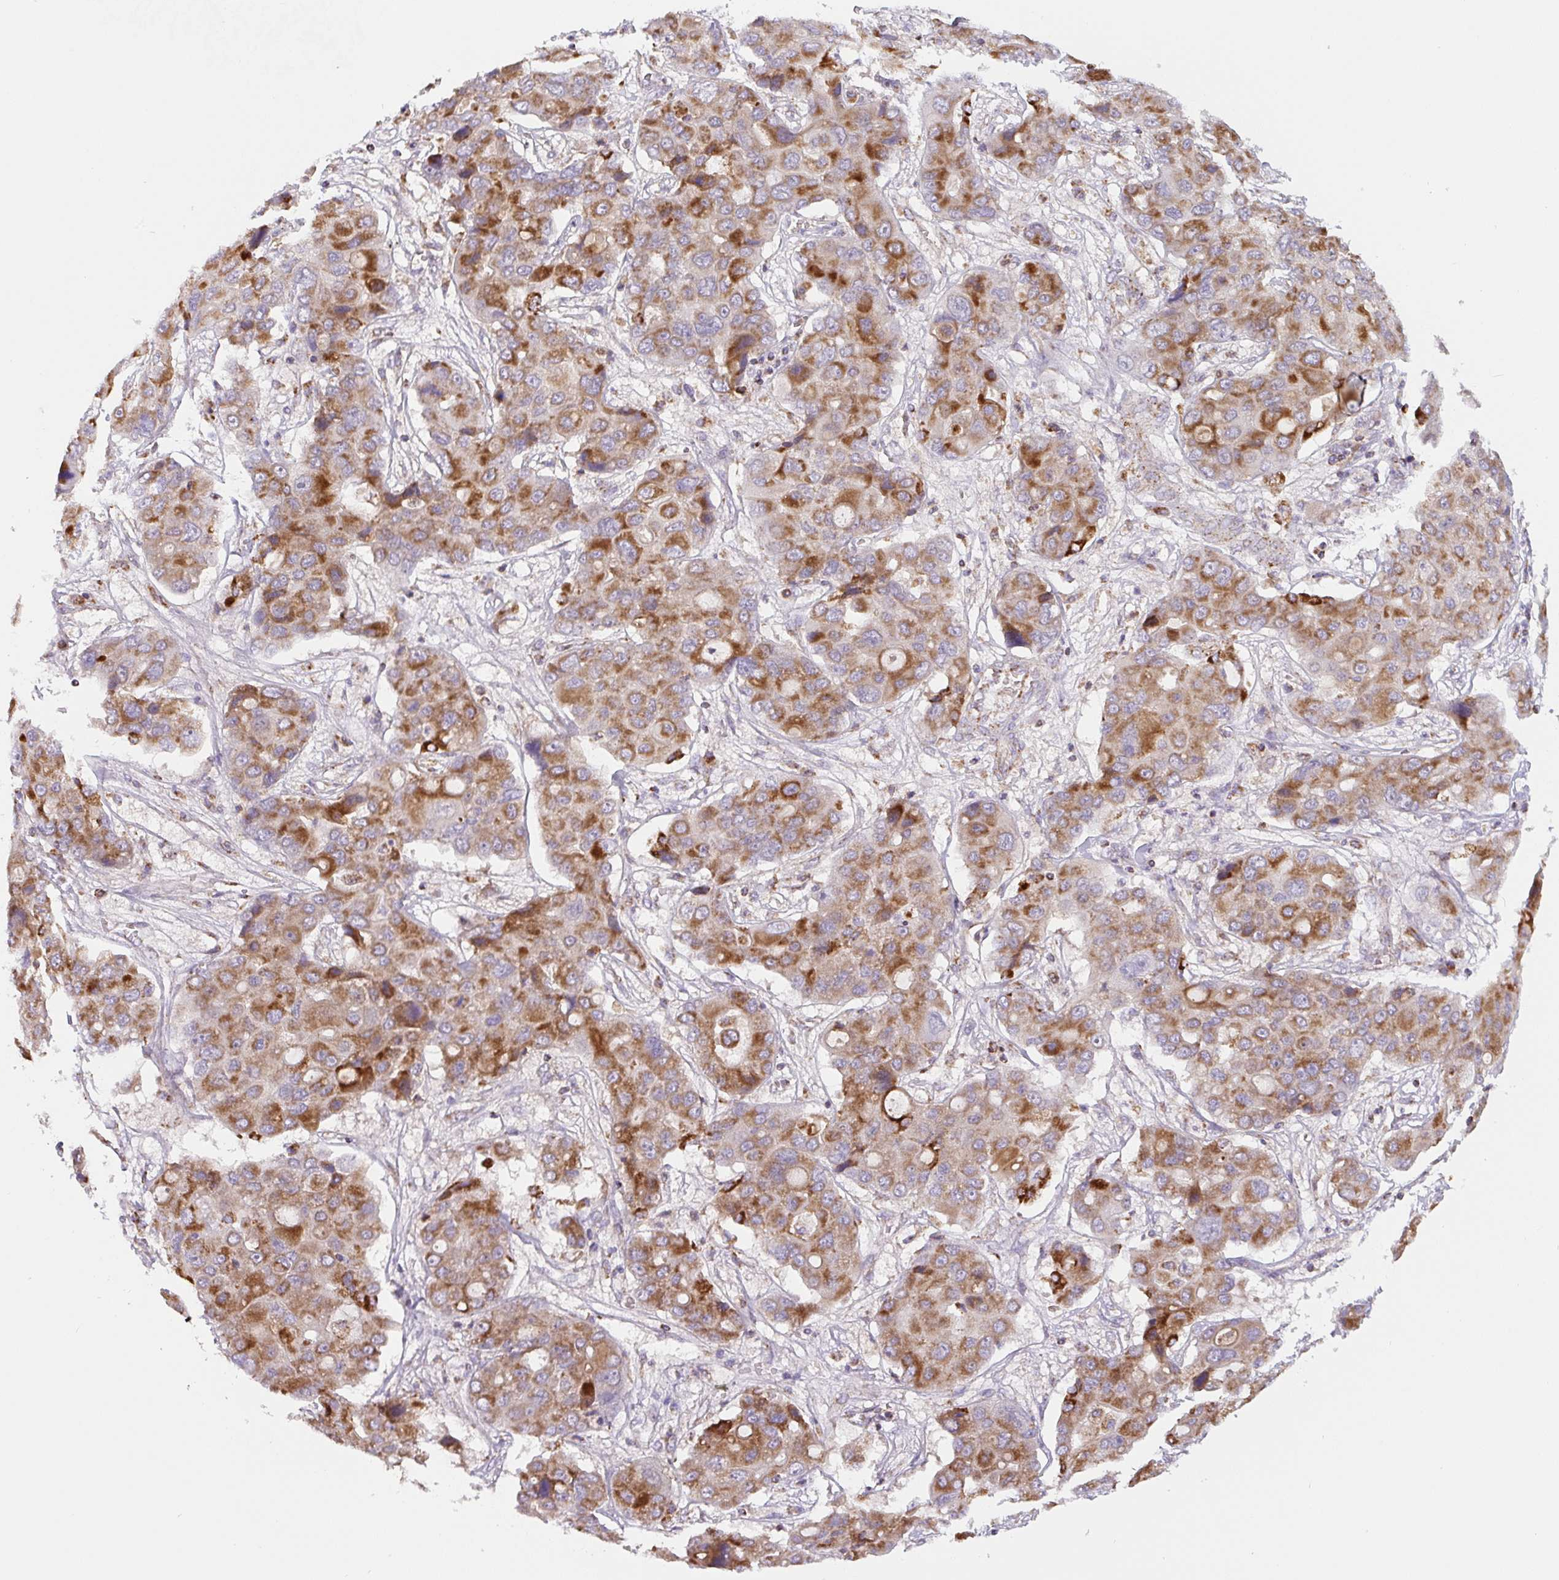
{"staining": {"intensity": "strong", "quantity": ">75%", "location": "cytoplasmic/membranous"}, "tissue": "liver cancer", "cell_type": "Tumor cells", "image_type": "cancer", "snomed": [{"axis": "morphology", "description": "Cholangiocarcinoma"}, {"axis": "topography", "description": "Liver"}], "caption": "Liver cancer (cholangiocarcinoma) stained for a protein (brown) reveals strong cytoplasmic/membranous positive staining in approximately >75% of tumor cells.", "gene": "MT-CO2", "patient": {"sex": "male", "age": 67}}